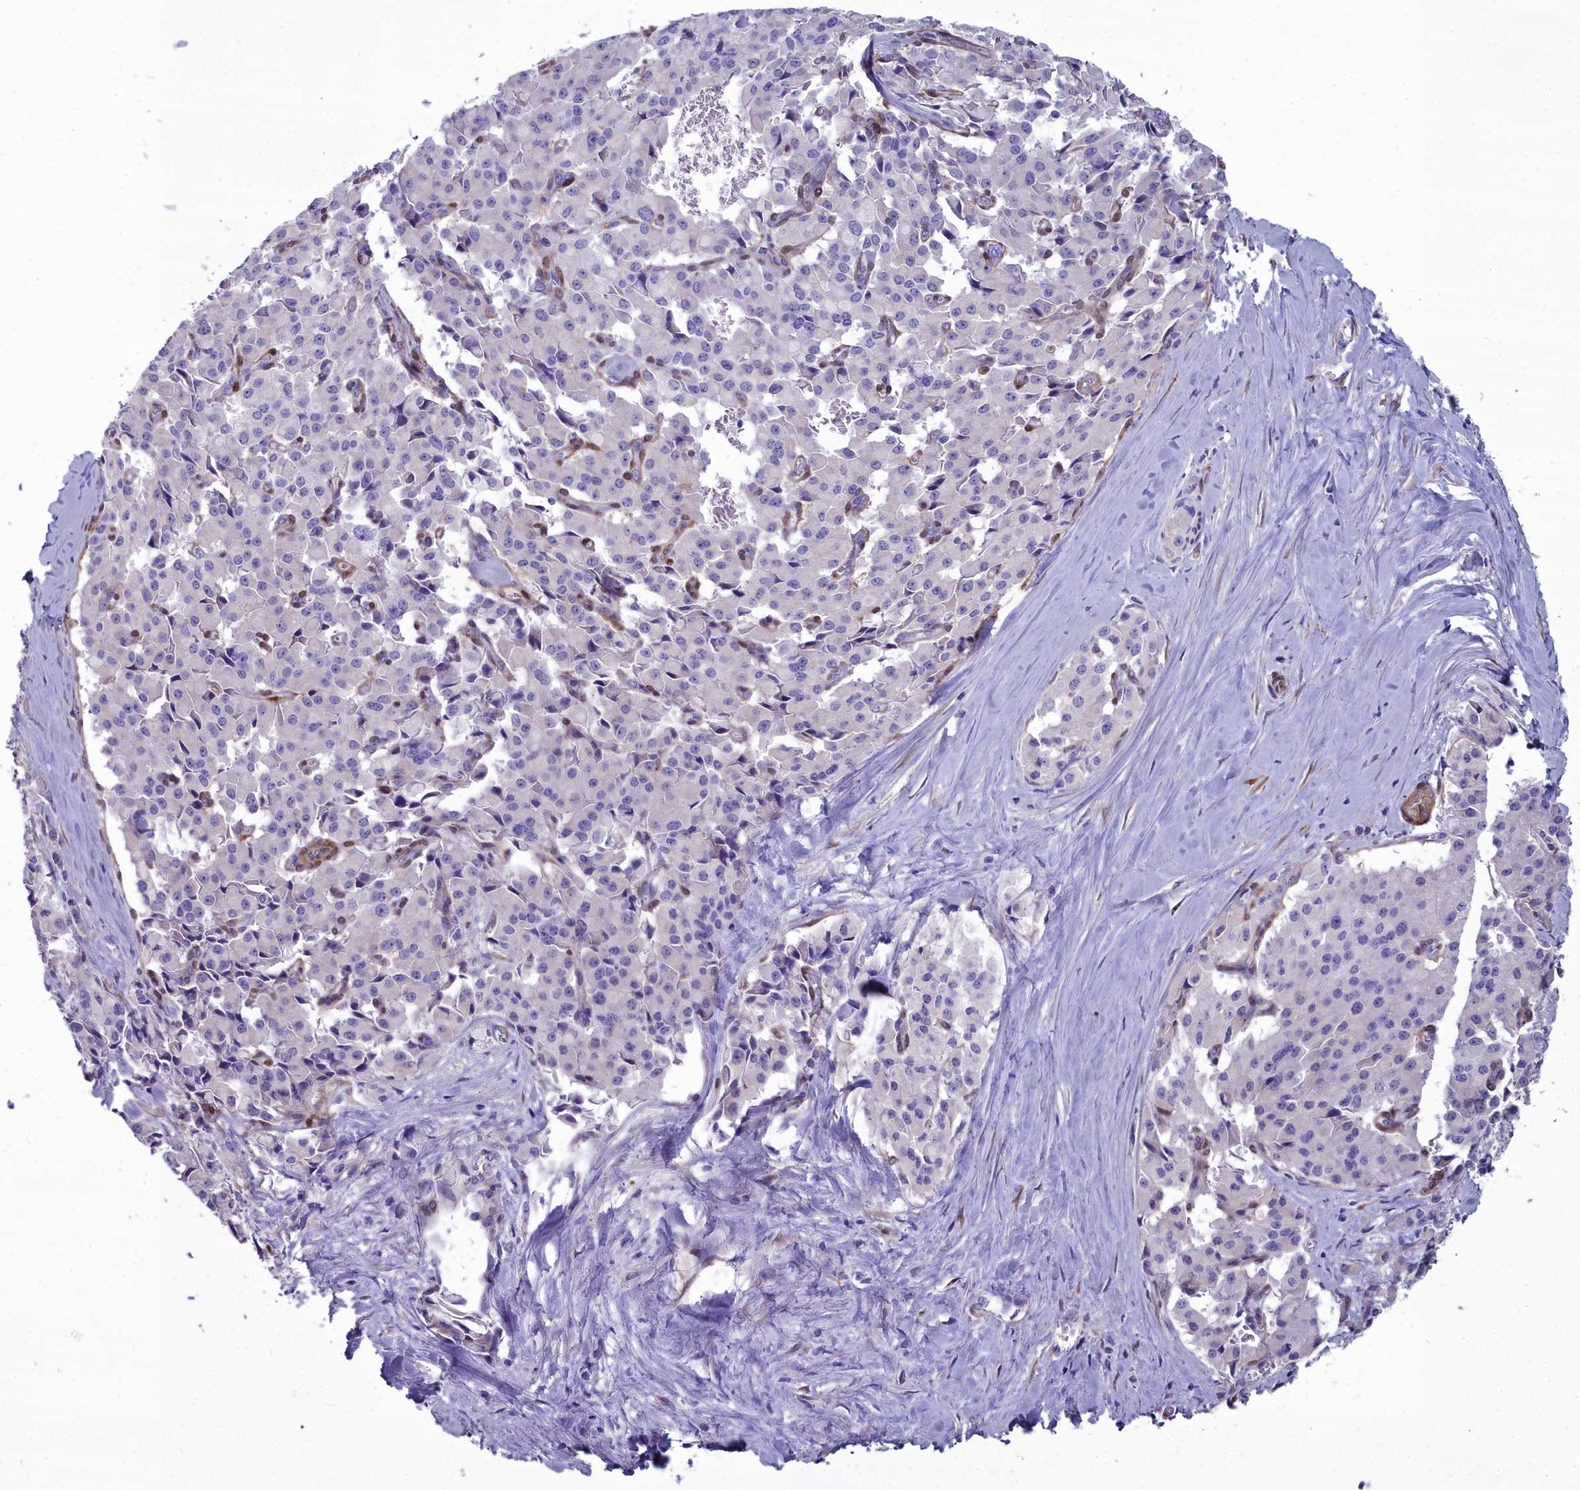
{"staining": {"intensity": "negative", "quantity": "none", "location": "none"}, "tissue": "pancreatic cancer", "cell_type": "Tumor cells", "image_type": "cancer", "snomed": [{"axis": "morphology", "description": "Adenocarcinoma, NOS"}, {"axis": "topography", "description": "Pancreas"}], "caption": "Tumor cells are negative for brown protein staining in pancreatic cancer.", "gene": "PPP1R14A", "patient": {"sex": "male", "age": 65}}